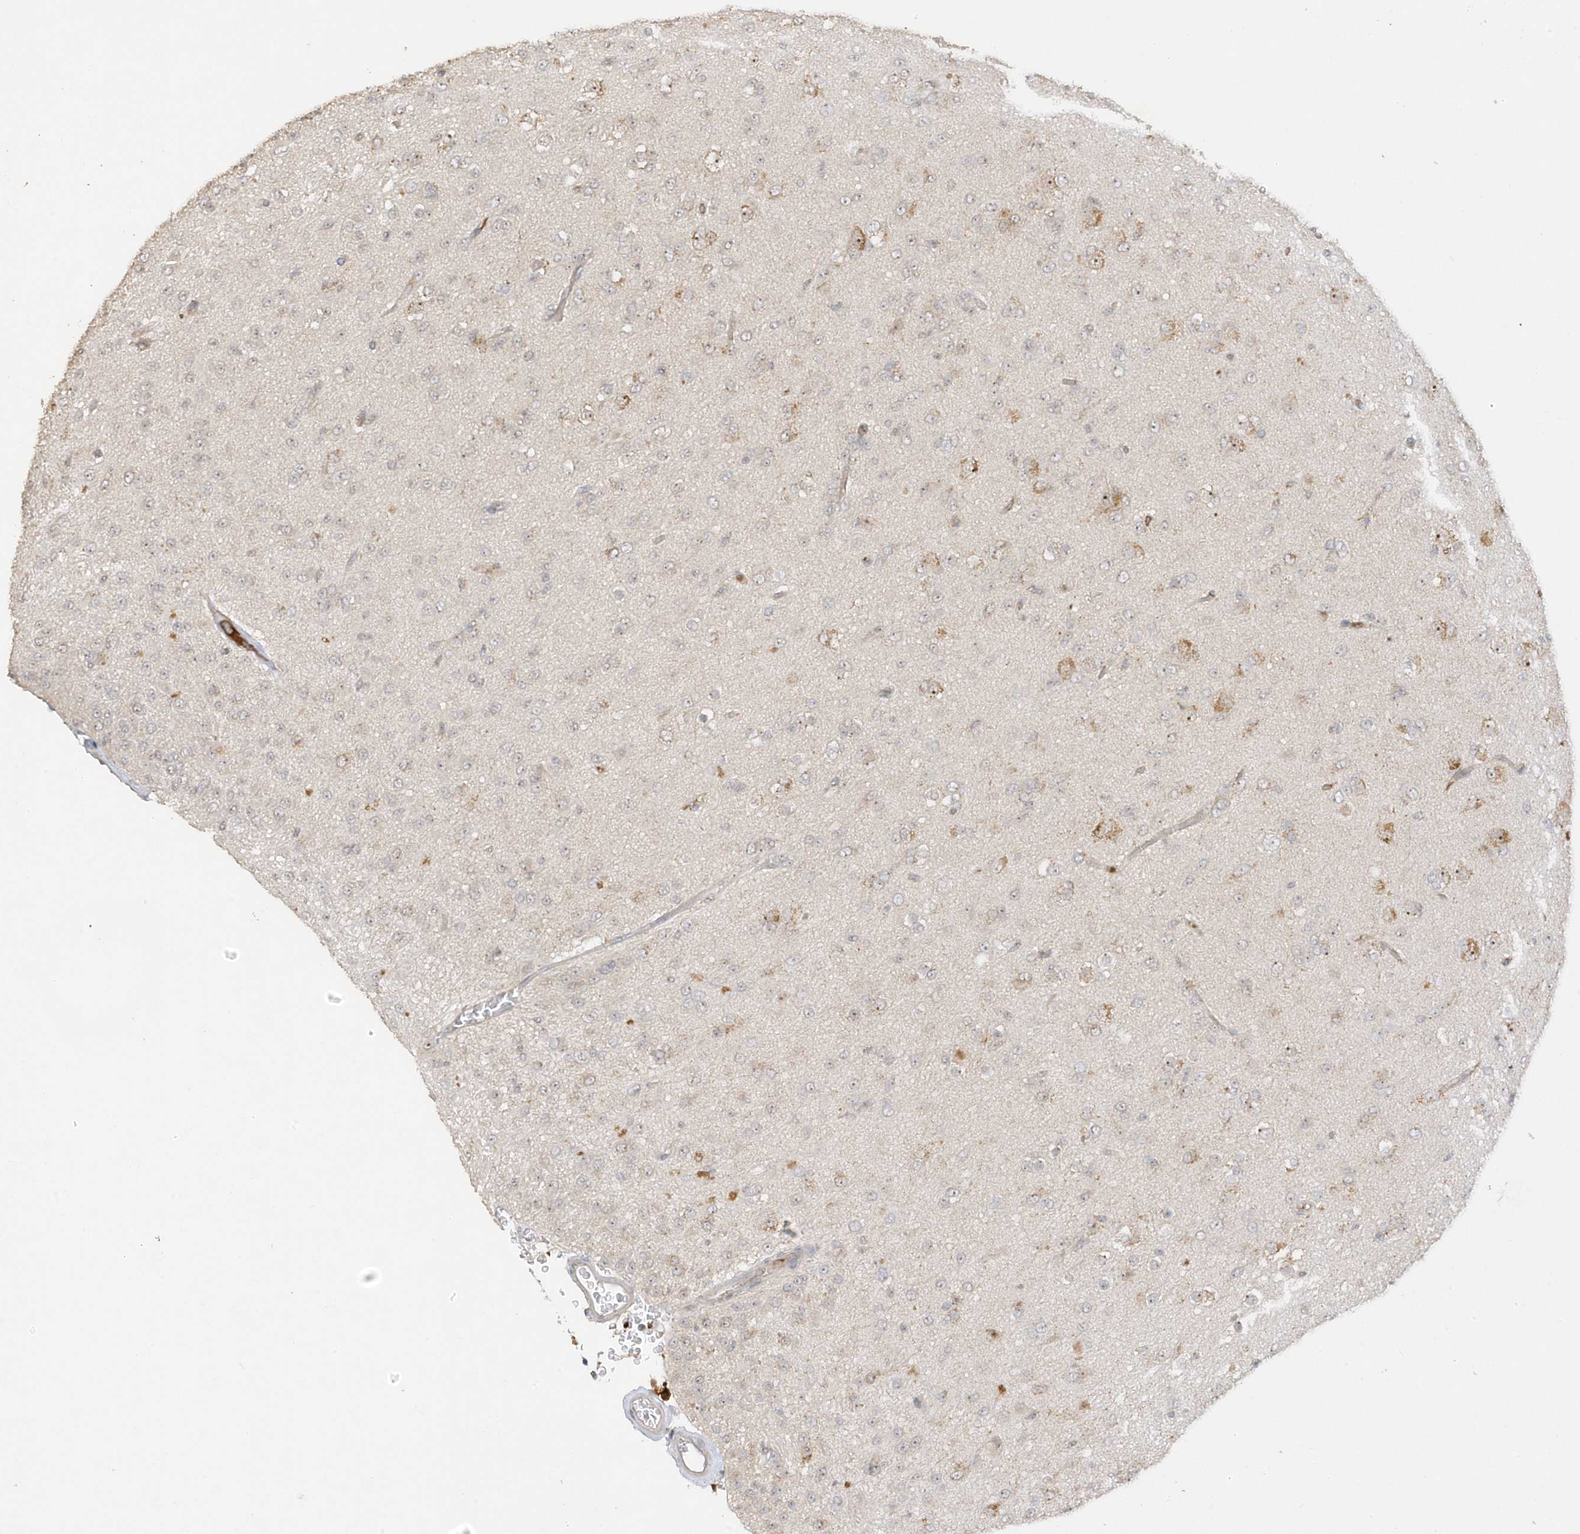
{"staining": {"intensity": "weak", "quantity": "<25%", "location": "nuclear"}, "tissue": "glioma", "cell_type": "Tumor cells", "image_type": "cancer", "snomed": [{"axis": "morphology", "description": "Glioma, malignant, Low grade"}, {"axis": "topography", "description": "Brain"}], "caption": "DAB (3,3'-diaminobenzidine) immunohistochemical staining of human glioma demonstrates no significant expression in tumor cells.", "gene": "DDX18", "patient": {"sex": "male", "age": 65}}